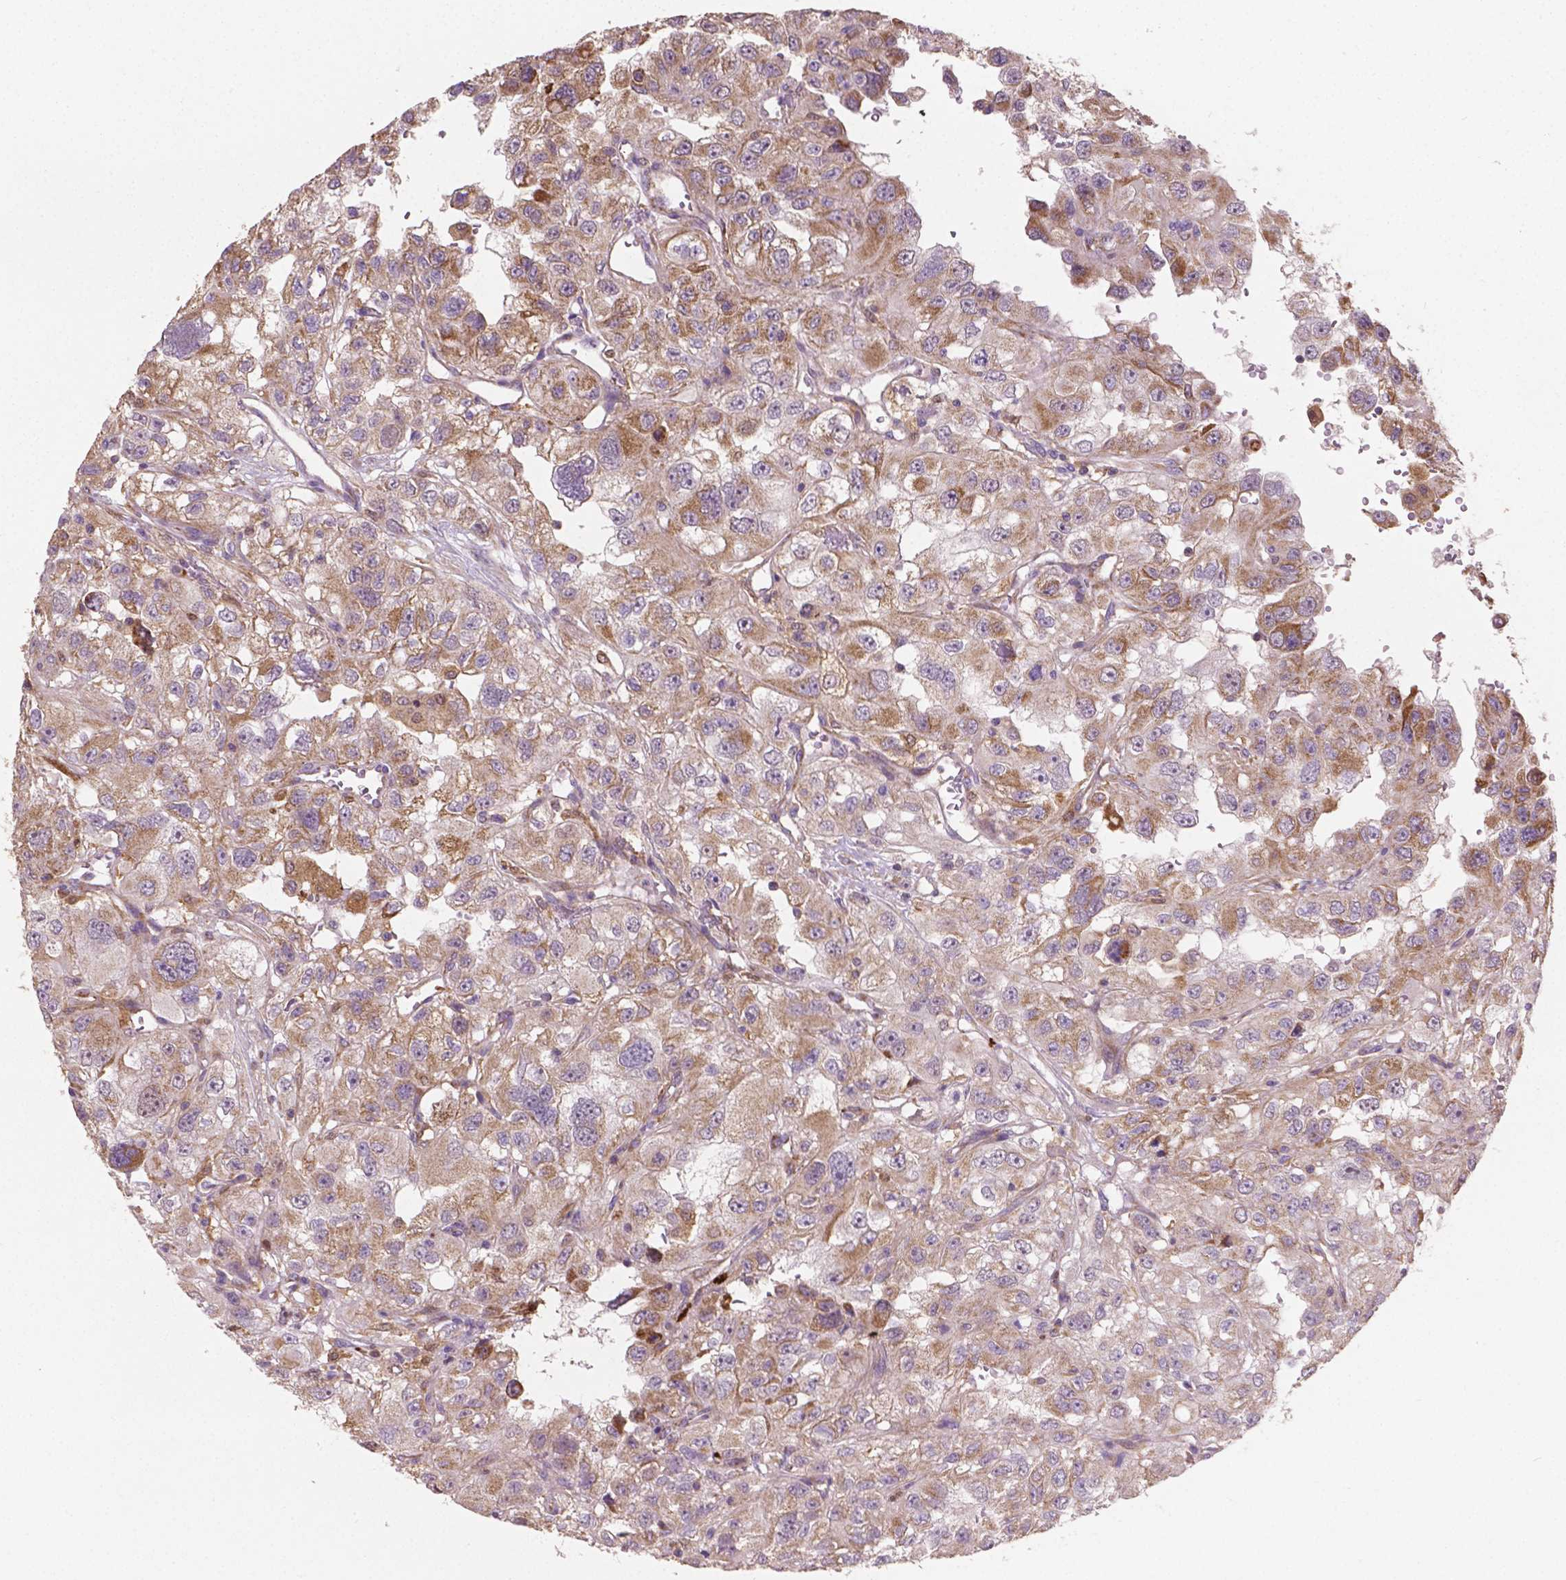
{"staining": {"intensity": "moderate", "quantity": ">75%", "location": "cytoplasmic/membranous"}, "tissue": "renal cancer", "cell_type": "Tumor cells", "image_type": "cancer", "snomed": [{"axis": "morphology", "description": "Adenocarcinoma, NOS"}, {"axis": "topography", "description": "Kidney"}], "caption": "Immunohistochemistry histopathology image of renal cancer stained for a protein (brown), which shows medium levels of moderate cytoplasmic/membranous staining in about >75% of tumor cells.", "gene": "TCAF1", "patient": {"sex": "male", "age": 64}}